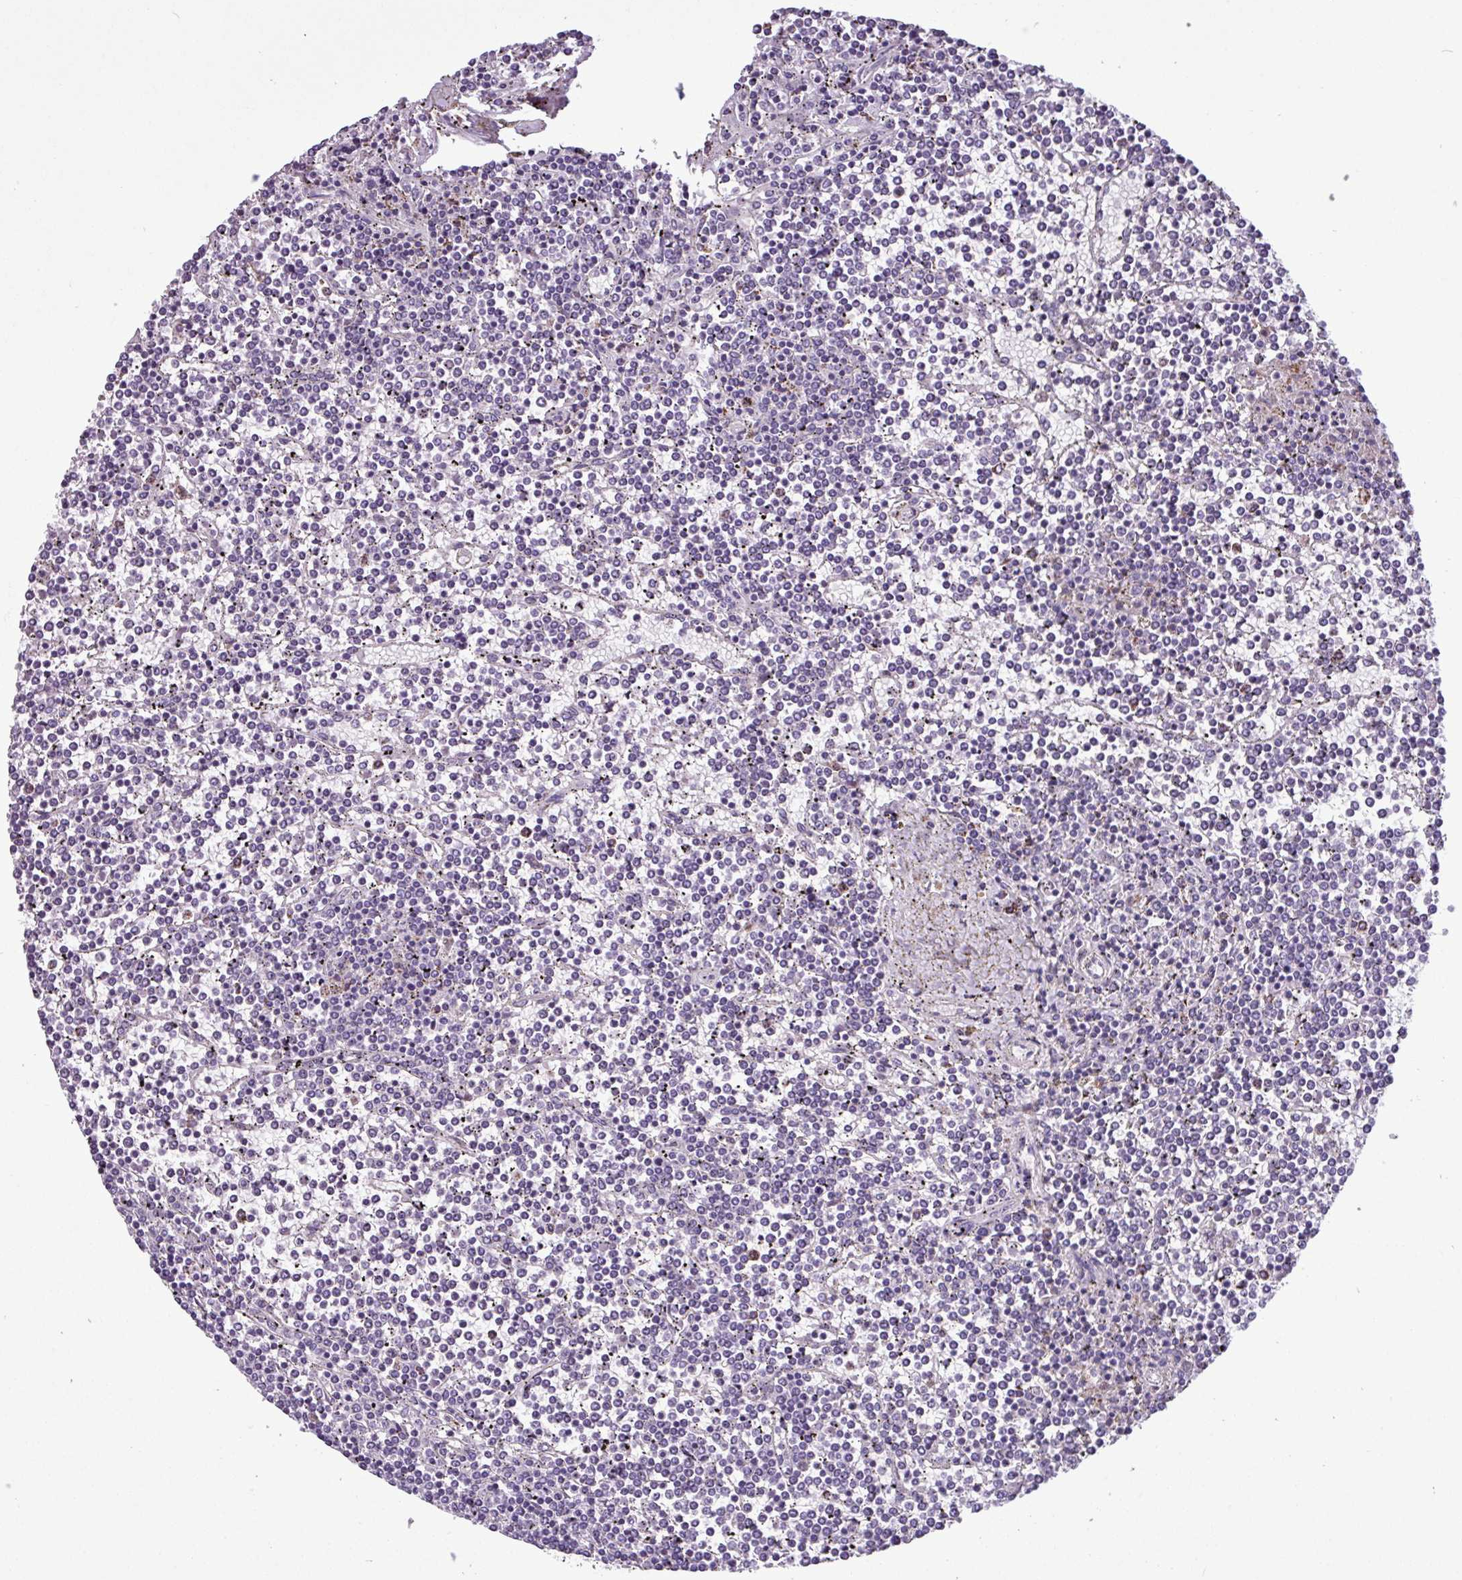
{"staining": {"intensity": "negative", "quantity": "none", "location": "none"}, "tissue": "lymphoma", "cell_type": "Tumor cells", "image_type": "cancer", "snomed": [{"axis": "morphology", "description": "Malignant lymphoma, non-Hodgkin's type, Low grade"}, {"axis": "topography", "description": "Spleen"}], "caption": "This is a photomicrograph of immunohistochemistry staining of low-grade malignant lymphoma, non-Hodgkin's type, which shows no staining in tumor cells. The staining was performed using DAB (3,3'-diaminobenzidine) to visualize the protein expression in brown, while the nuclei were stained in blue with hematoxylin (Magnification: 20x).", "gene": "ZNF667", "patient": {"sex": "female", "age": 19}}